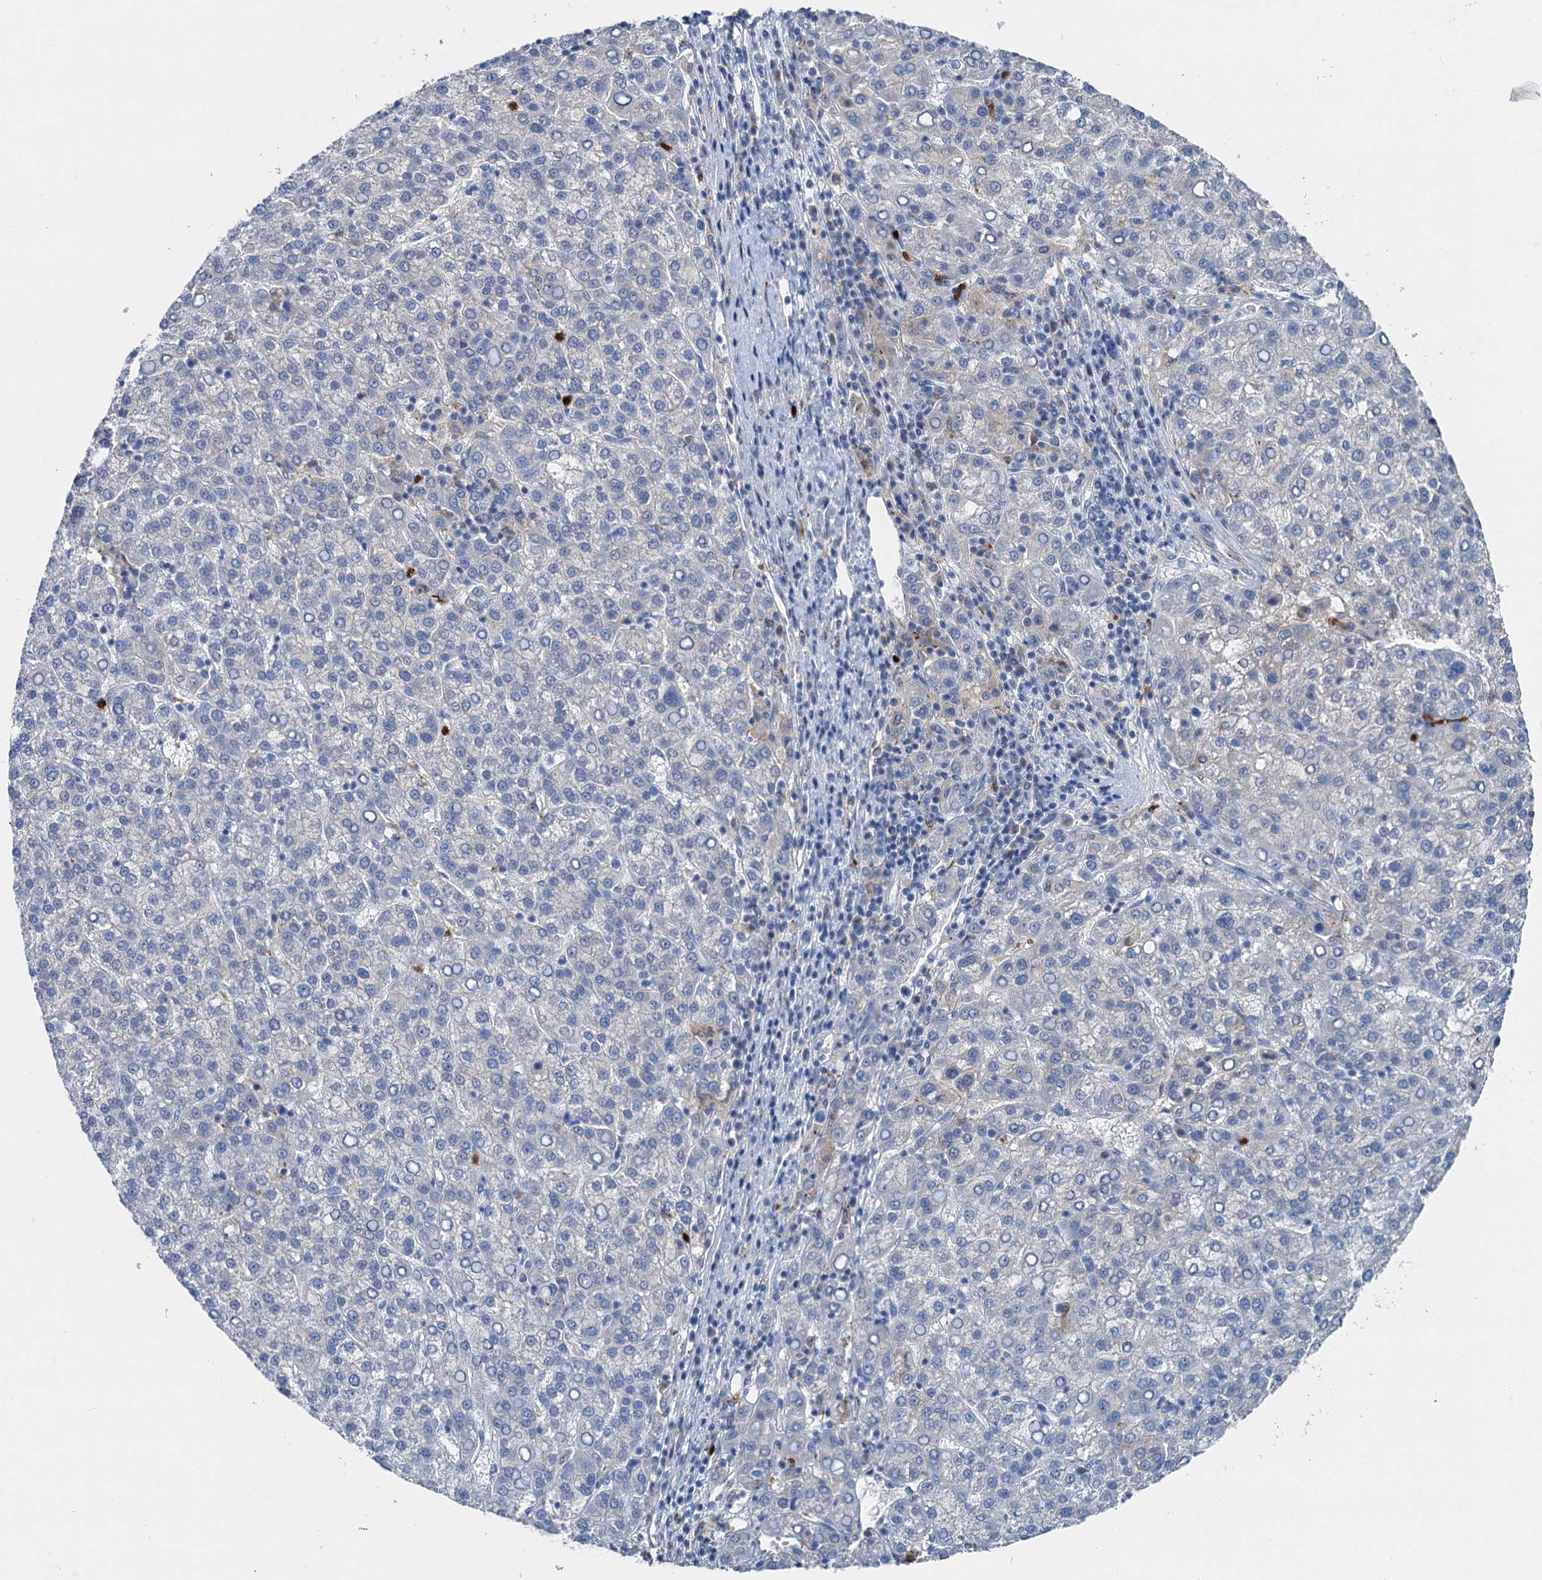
{"staining": {"intensity": "negative", "quantity": "none", "location": "none"}, "tissue": "liver cancer", "cell_type": "Tumor cells", "image_type": "cancer", "snomed": [{"axis": "morphology", "description": "Carcinoma, Hepatocellular, NOS"}, {"axis": "topography", "description": "Liver"}], "caption": "The micrograph shows no significant staining in tumor cells of liver cancer (hepatocellular carcinoma).", "gene": "OTOA", "patient": {"sex": "female", "age": 58}}